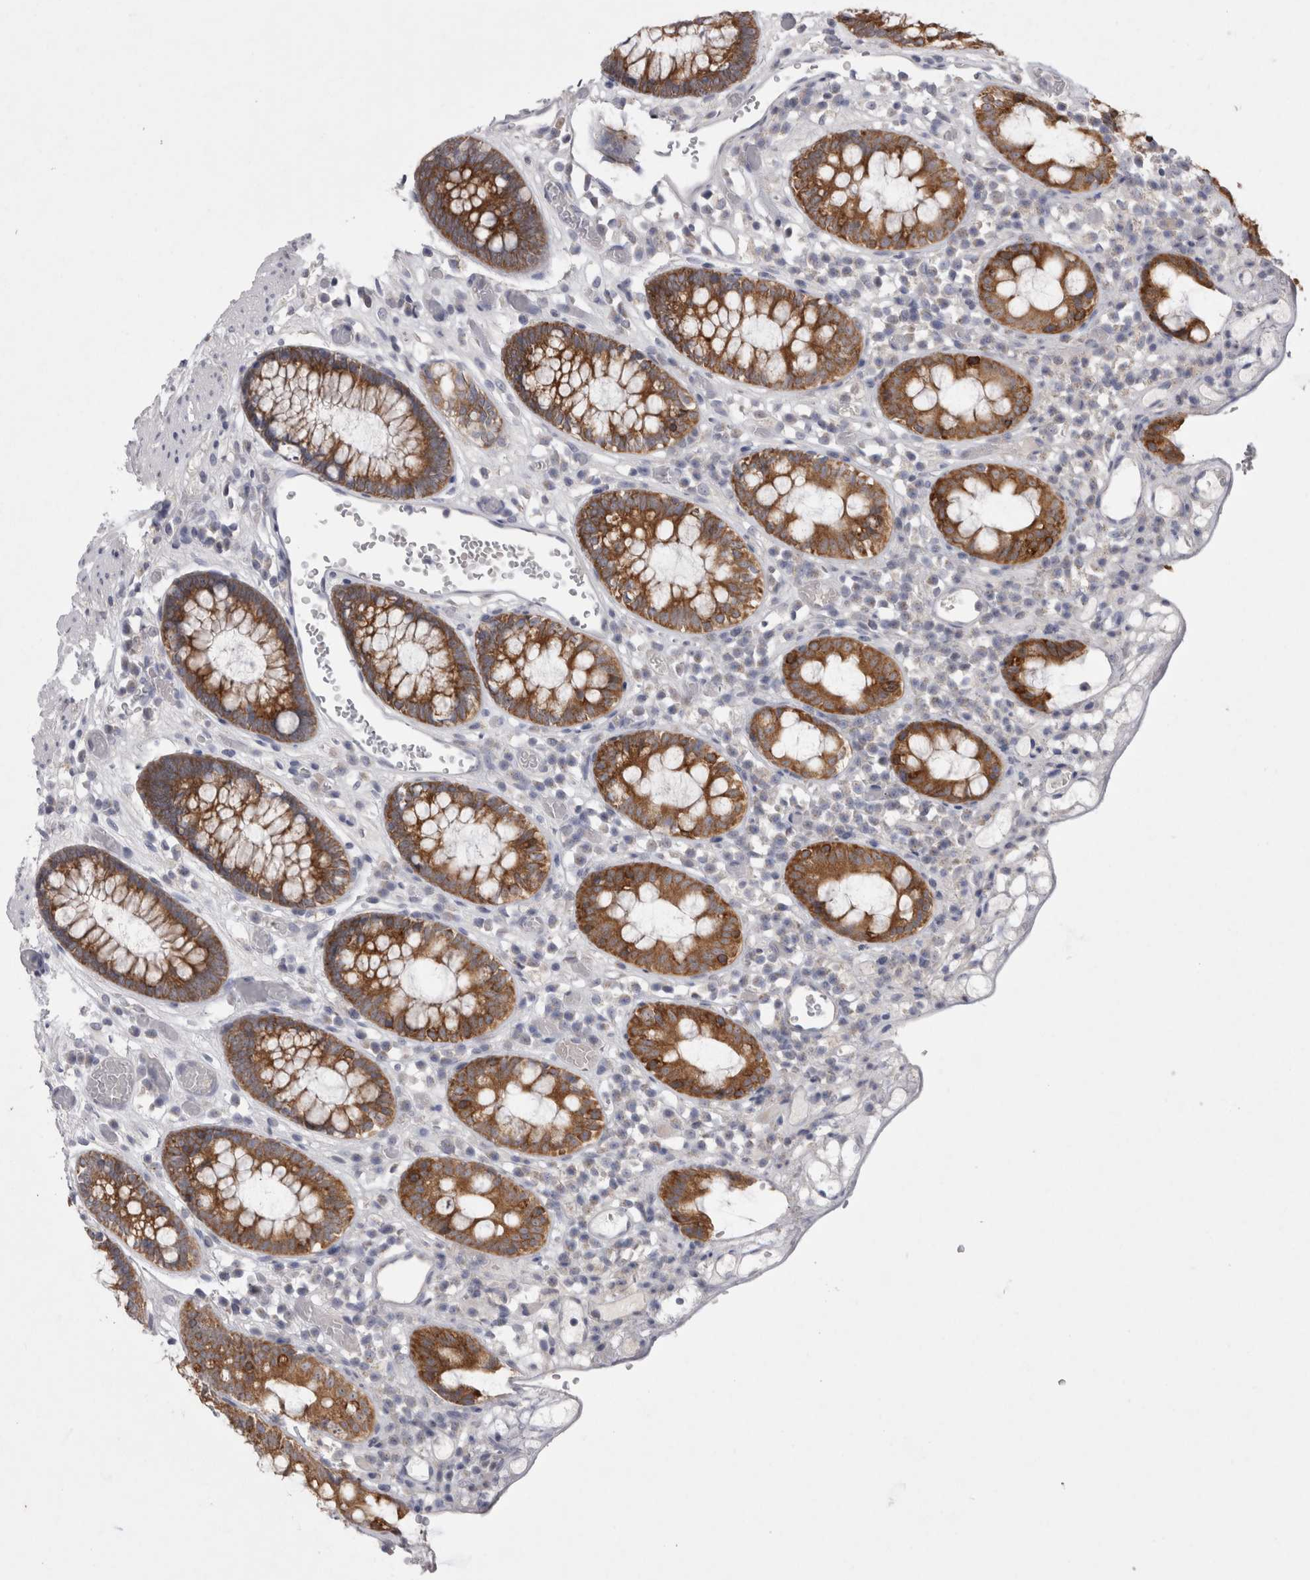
{"staining": {"intensity": "strong", "quantity": ">75%", "location": "cytoplasmic/membranous"}, "tissue": "colon", "cell_type": "Glandular cells", "image_type": "normal", "snomed": [{"axis": "morphology", "description": "Normal tissue, NOS"}, {"axis": "topography", "description": "Colon"}], "caption": "This photomicrograph displays immunohistochemistry staining of unremarkable colon, with high strong cytoplasmic/membranous positivity in approximately >75% of glandular cells.", "gene": "LRRC40", "patient": {"sex": "male", "age": 14}}